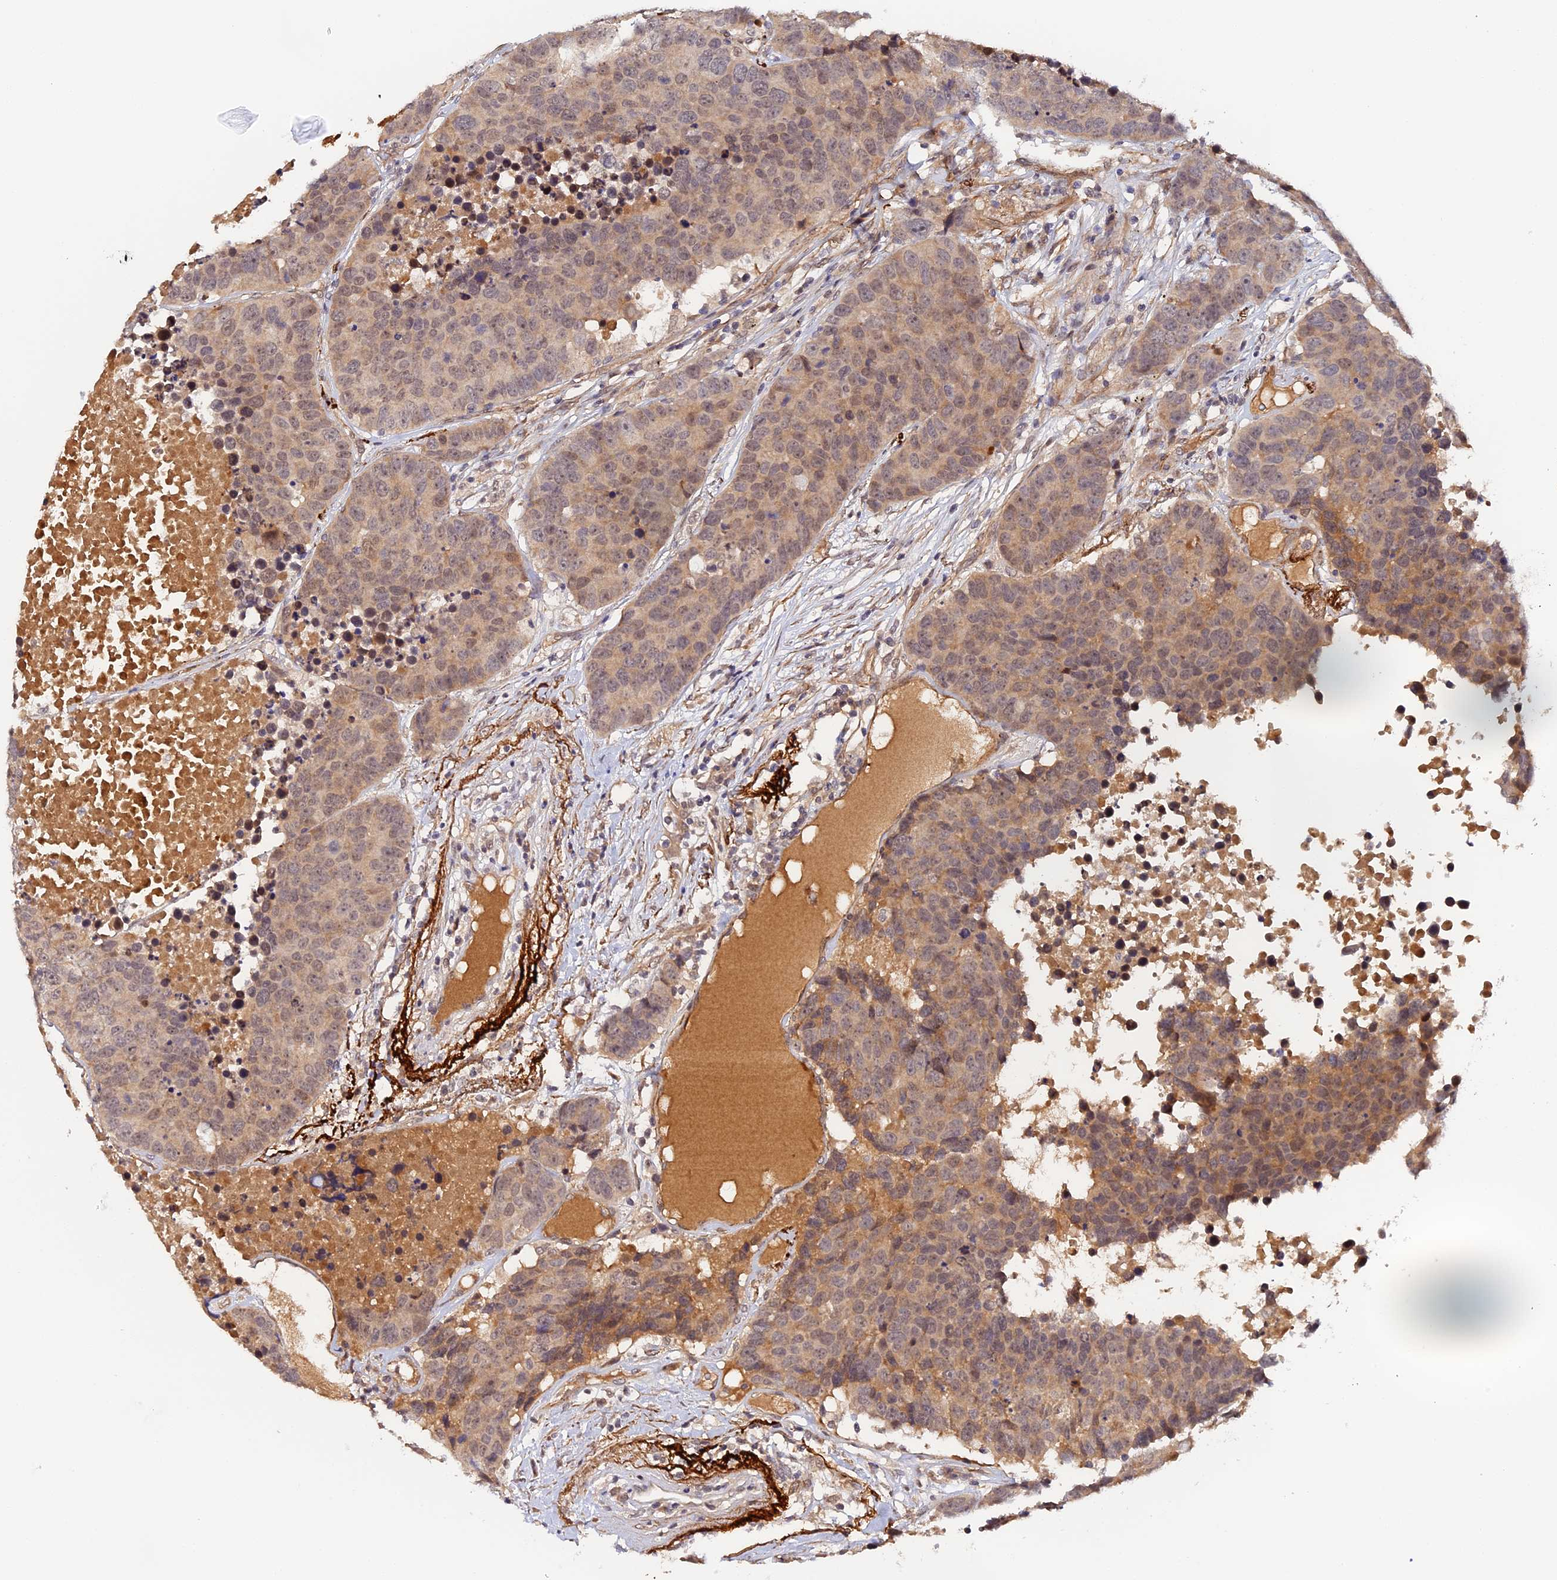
{"staining": {"intensity": "weak", "quantity": "25%-75%", "location": "cytoplasmic/membranous"}, "tissue": "carcinoid", "cell_type": "Tumor cells", "image_type": "cancer", "snomed": [{"axis": "morphology", "description": "Carcinoid, malignant, NOS"}, {"axis": "topography", "description": "Lung"}], "caption": "Carcinoid stained with DAB (3,3'-diaminobenzidine) IHC demonstrates low levels of weak cytoplasmic/membranous staining in about 25%-75% of tumor cells.", "gene": "IMPACT", "patient": {"sex": "male", "age": 60}}